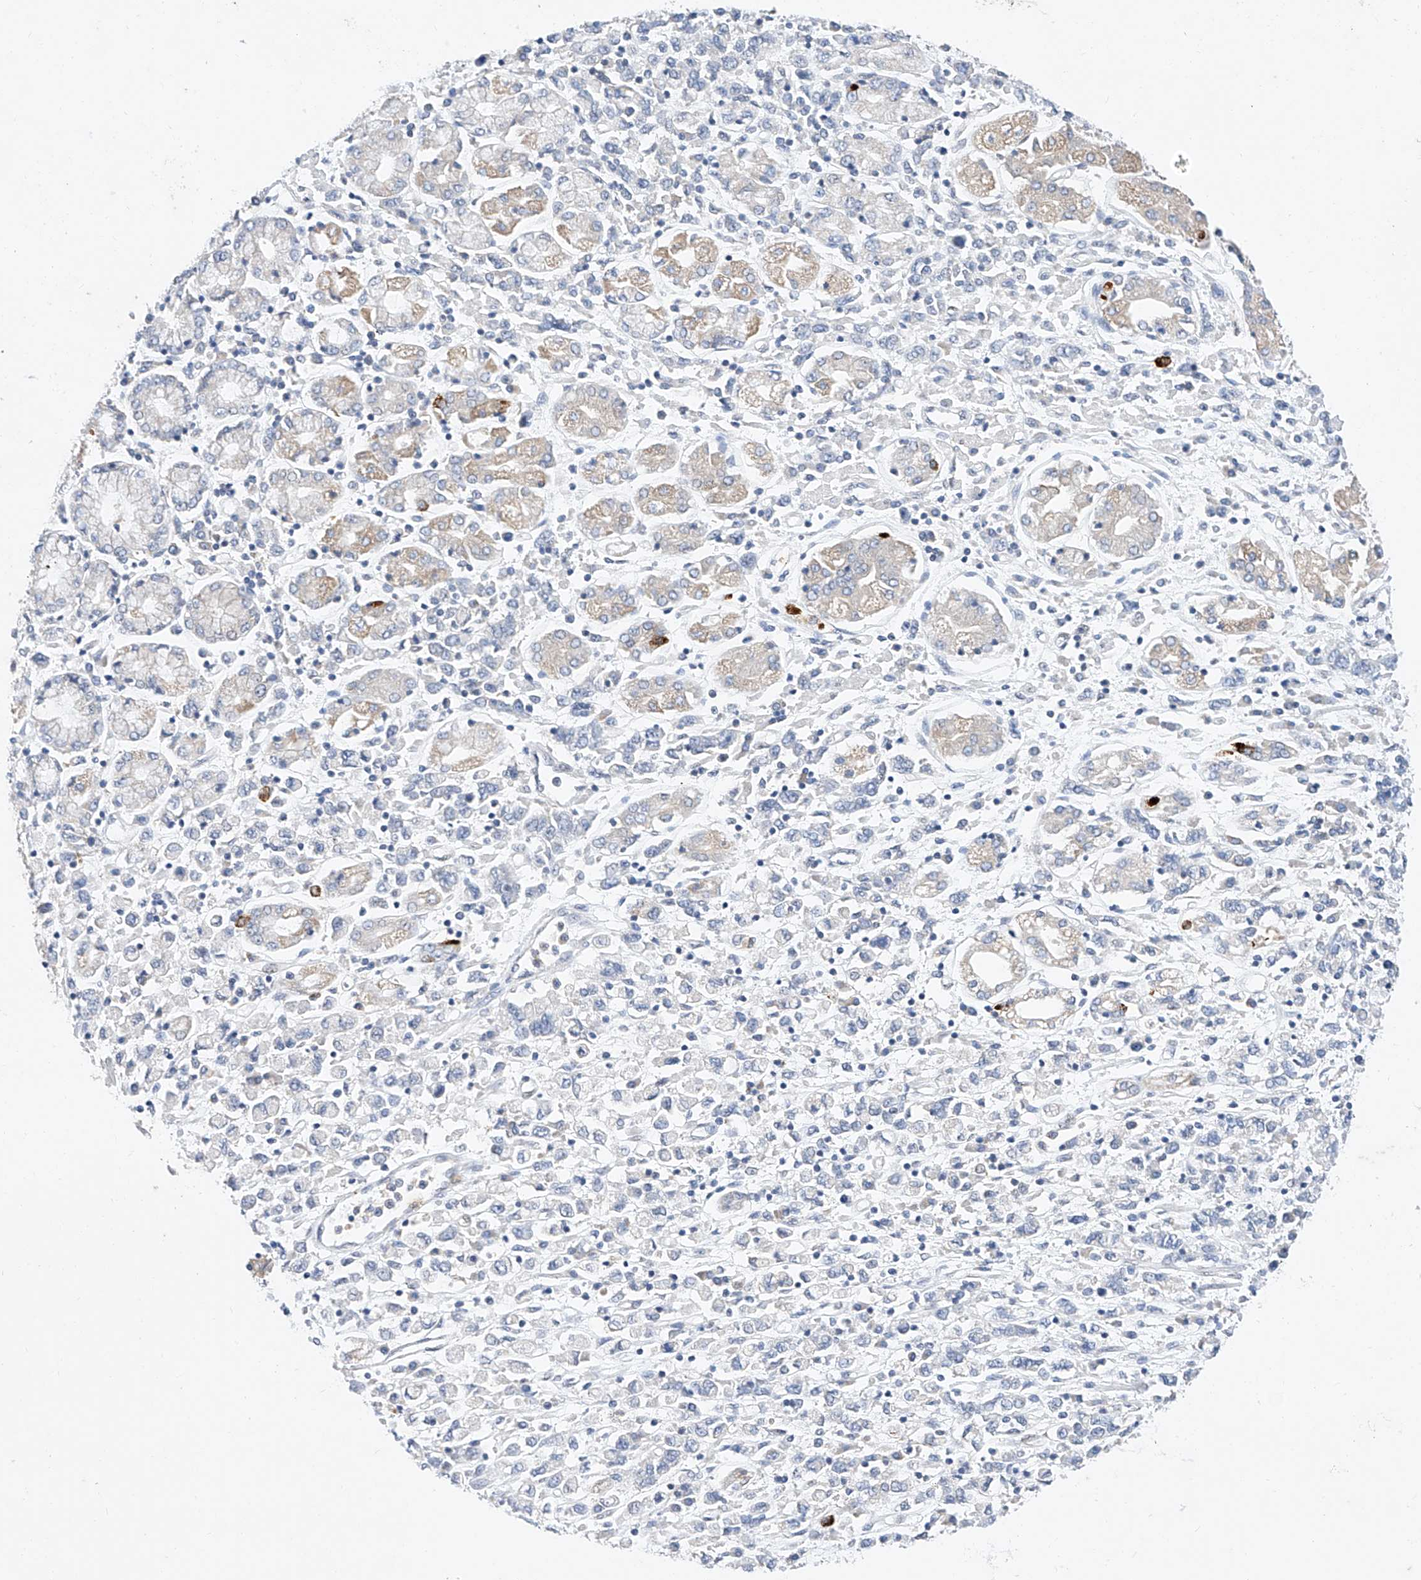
{"staining": {"intensity": "negative", "quantity": "none", "location": "none"}, "tissue": "stomach cancer", "cell_type": "Tumor cells", "image_type": "cancer", "snomed": [{"axis": "morphology", "description": "Adenocarcinoma, NOS"}, {"axis": "topography", "description": "Stomach"}], "caption": "An image of human adenocarcinoma (stomach) is negative for staining in tumor cells.", "gene": "KCNJ1", "patient": {"sex": "female", "age": 76}}